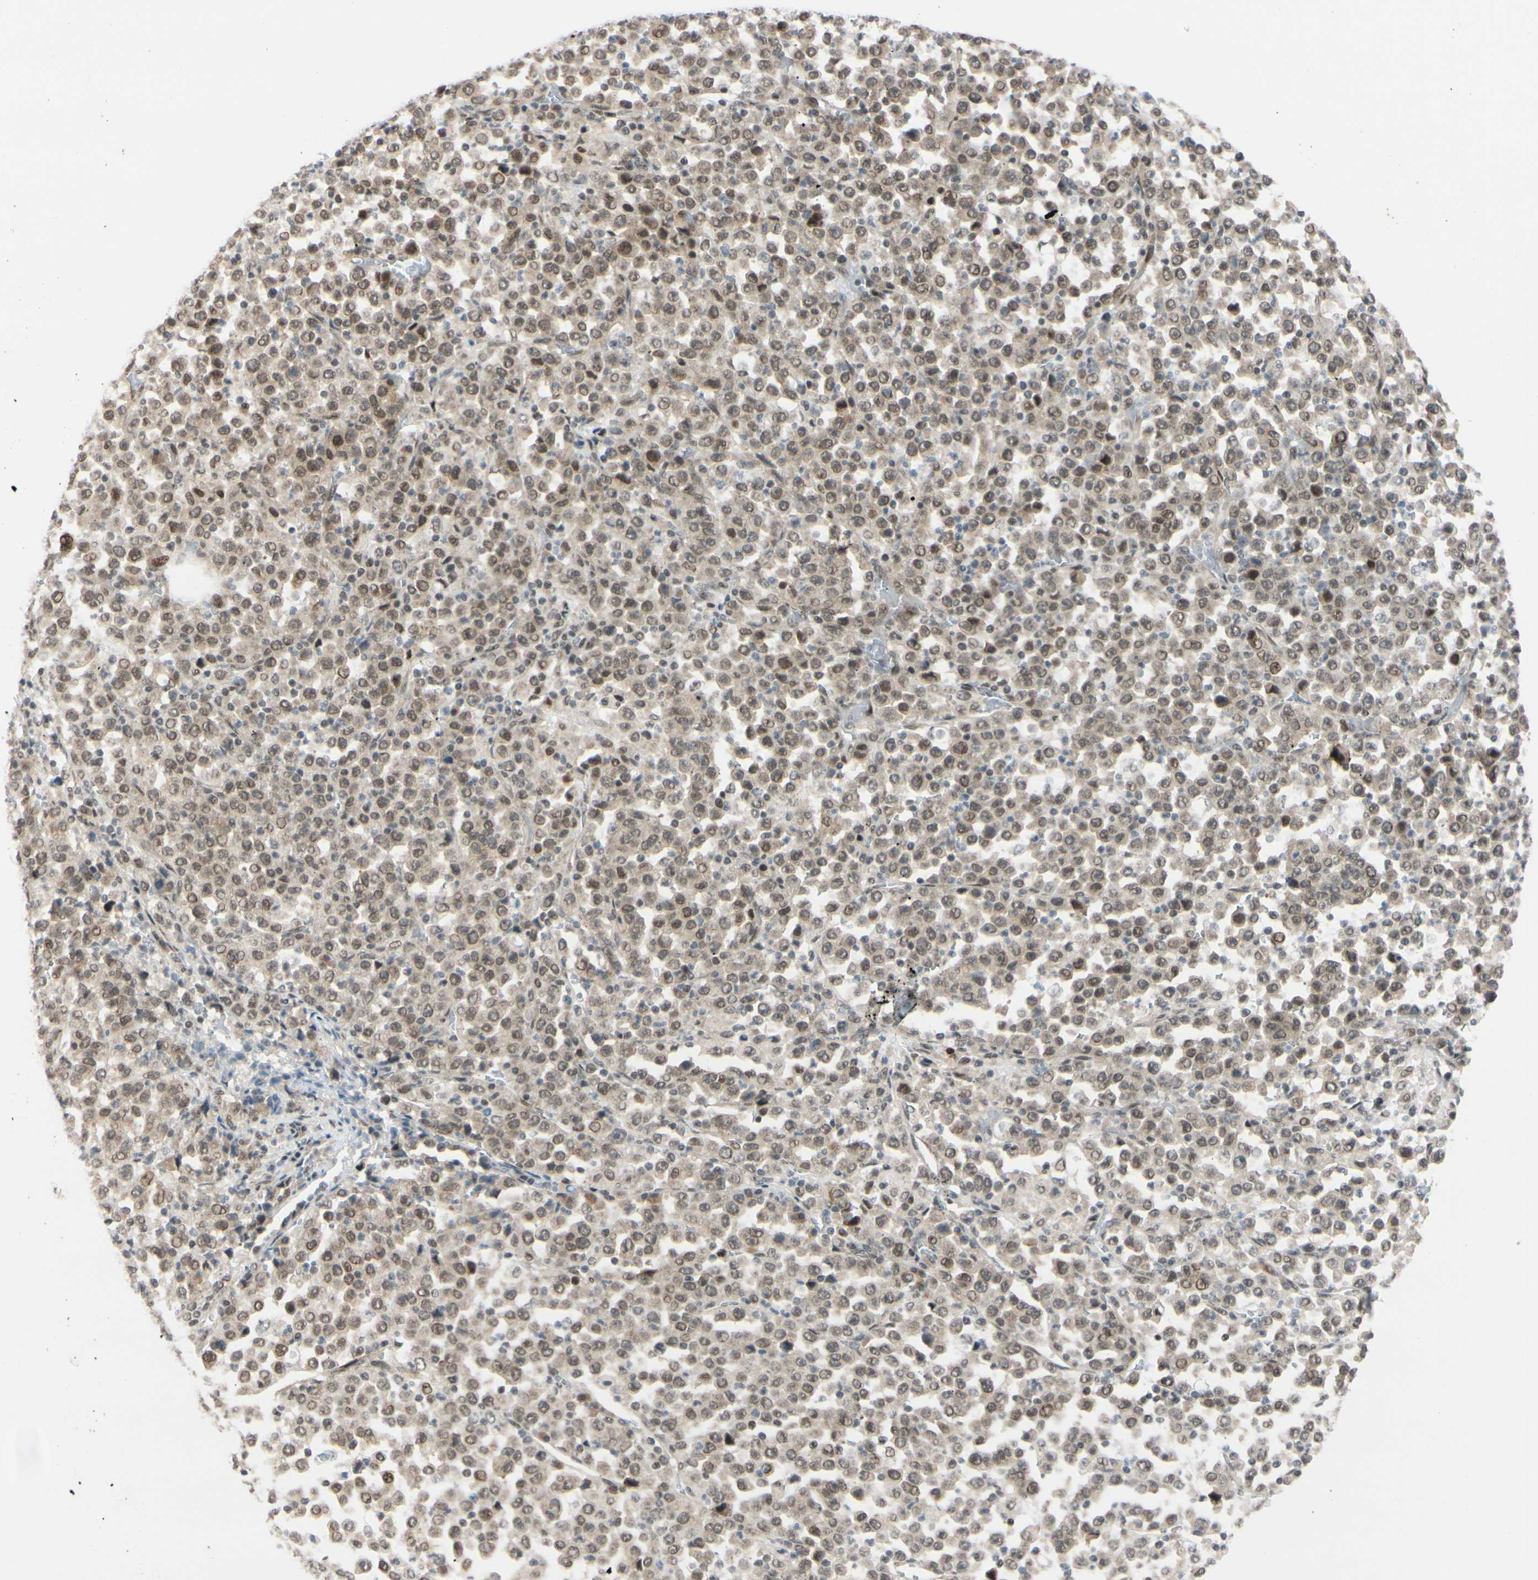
{"staining": {"intensity": "moderate", "quantity": ">75%", "location": "cytoplasmic/membranous,nuclear"}, "tissue": "stomach cancer", "cell_type": "Tumor cells", "image_type": "cancer", "snomed": [{"axis": "morphology", "description": "Normal tissue, NOS"}, {"axis": "morphology", "description": "Adenocarcinoma, NOS"}, {"axis": "topography", "description": "Stomach, upper"}, {"axis": "topography", "description": "Stomach"}], "caption": "Human stomach cancer stained with a protein marker exhibits moderate staining in tumor cells.", "gene": "BRMS1", "patient": {"sex": "male", "age": 59}}